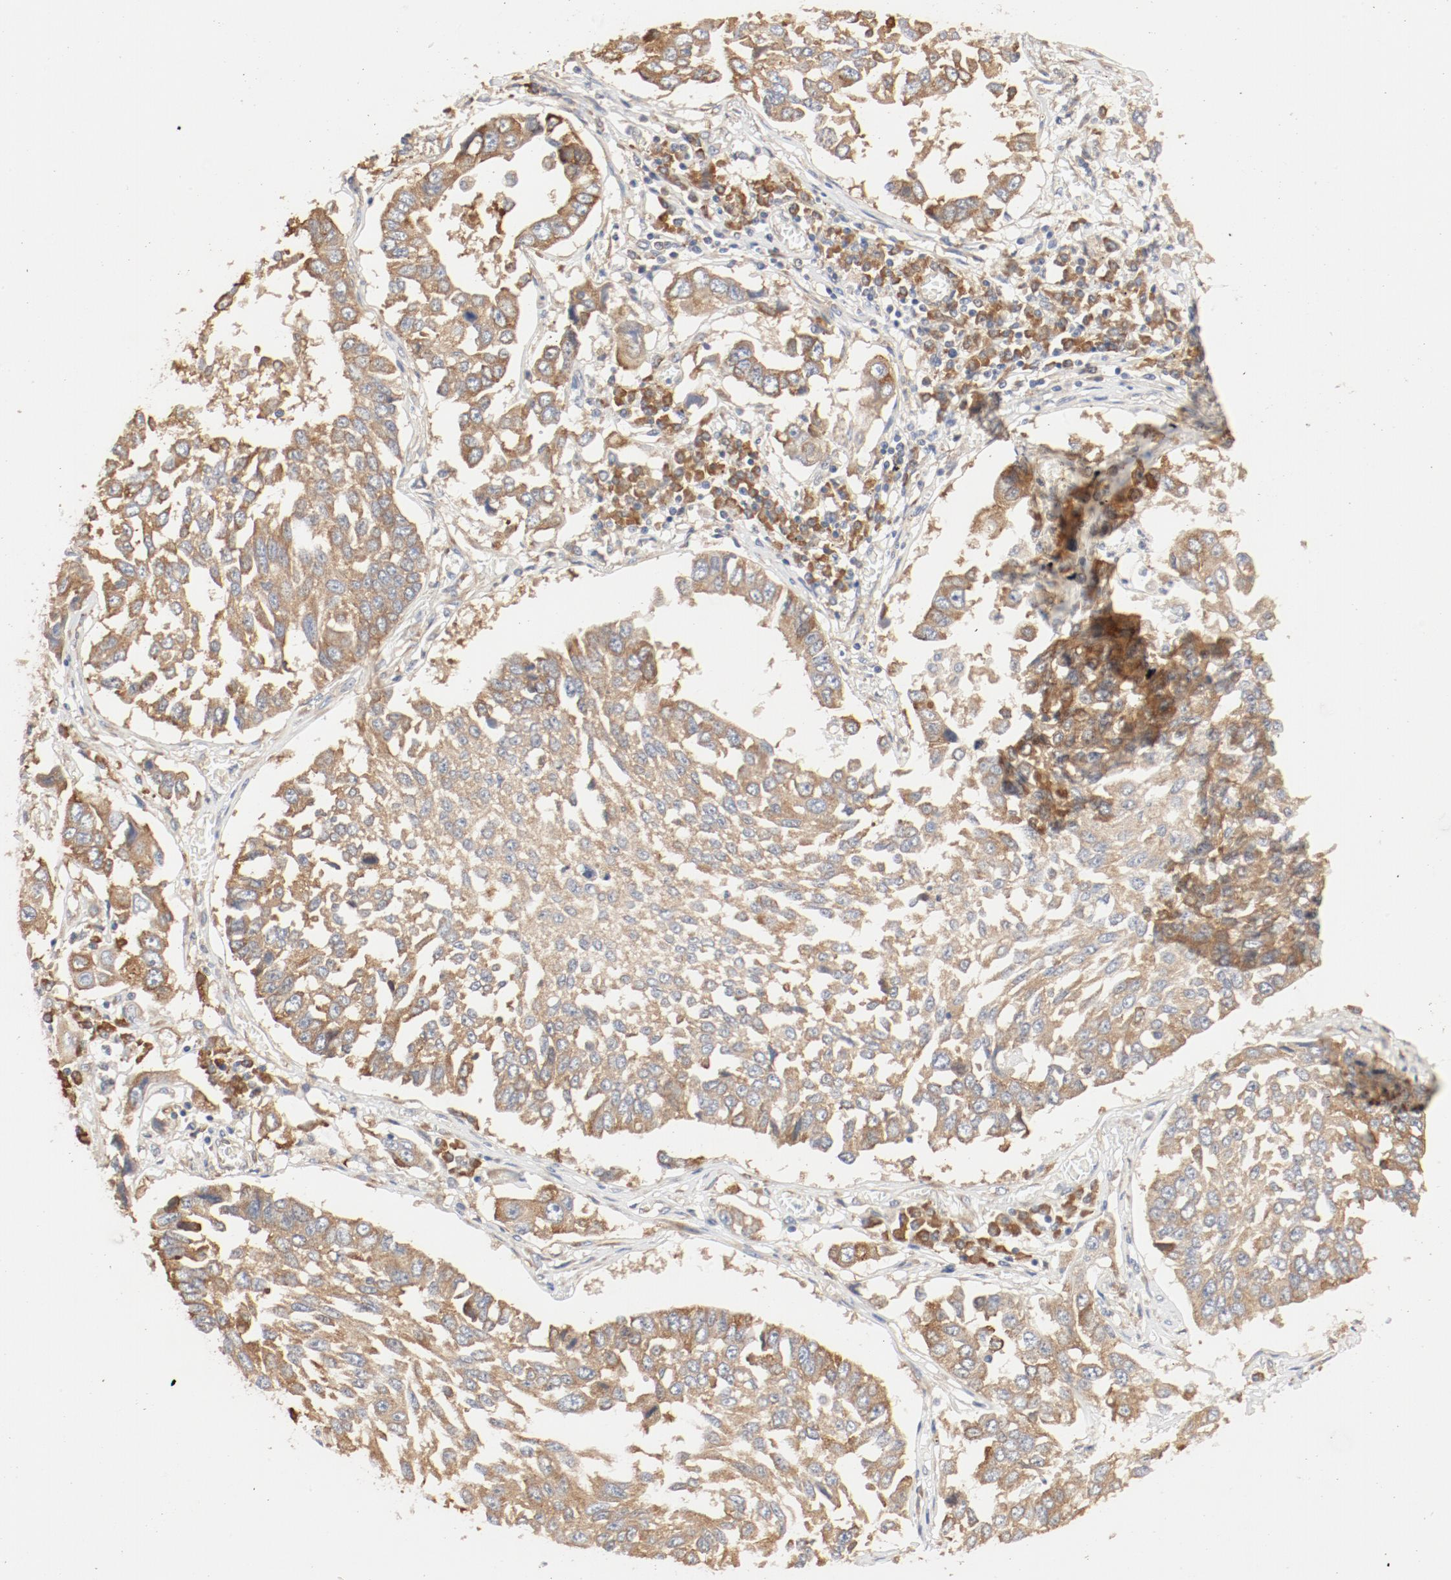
{"staining": {"intensity": "moderate", "quantity": ">75%", "location": "cytoplasmic/membranous"}, "tissue": "lung cancer", "cell_type": "Tumor cells", "image_type": "cancer", "snomed": [{"axis": "morphology", "description": "Squamous cell carcinoma, NOS"}, {"axis": "topography", "description": "Lung"}], "caption": "Squamous cell carcinoma (lung) stained for a protein shows moderate cytoplasmic/membranous positivity in tumor cells.", "gene": "RPS6", "patient": {"sex": "male", "age": 71}}